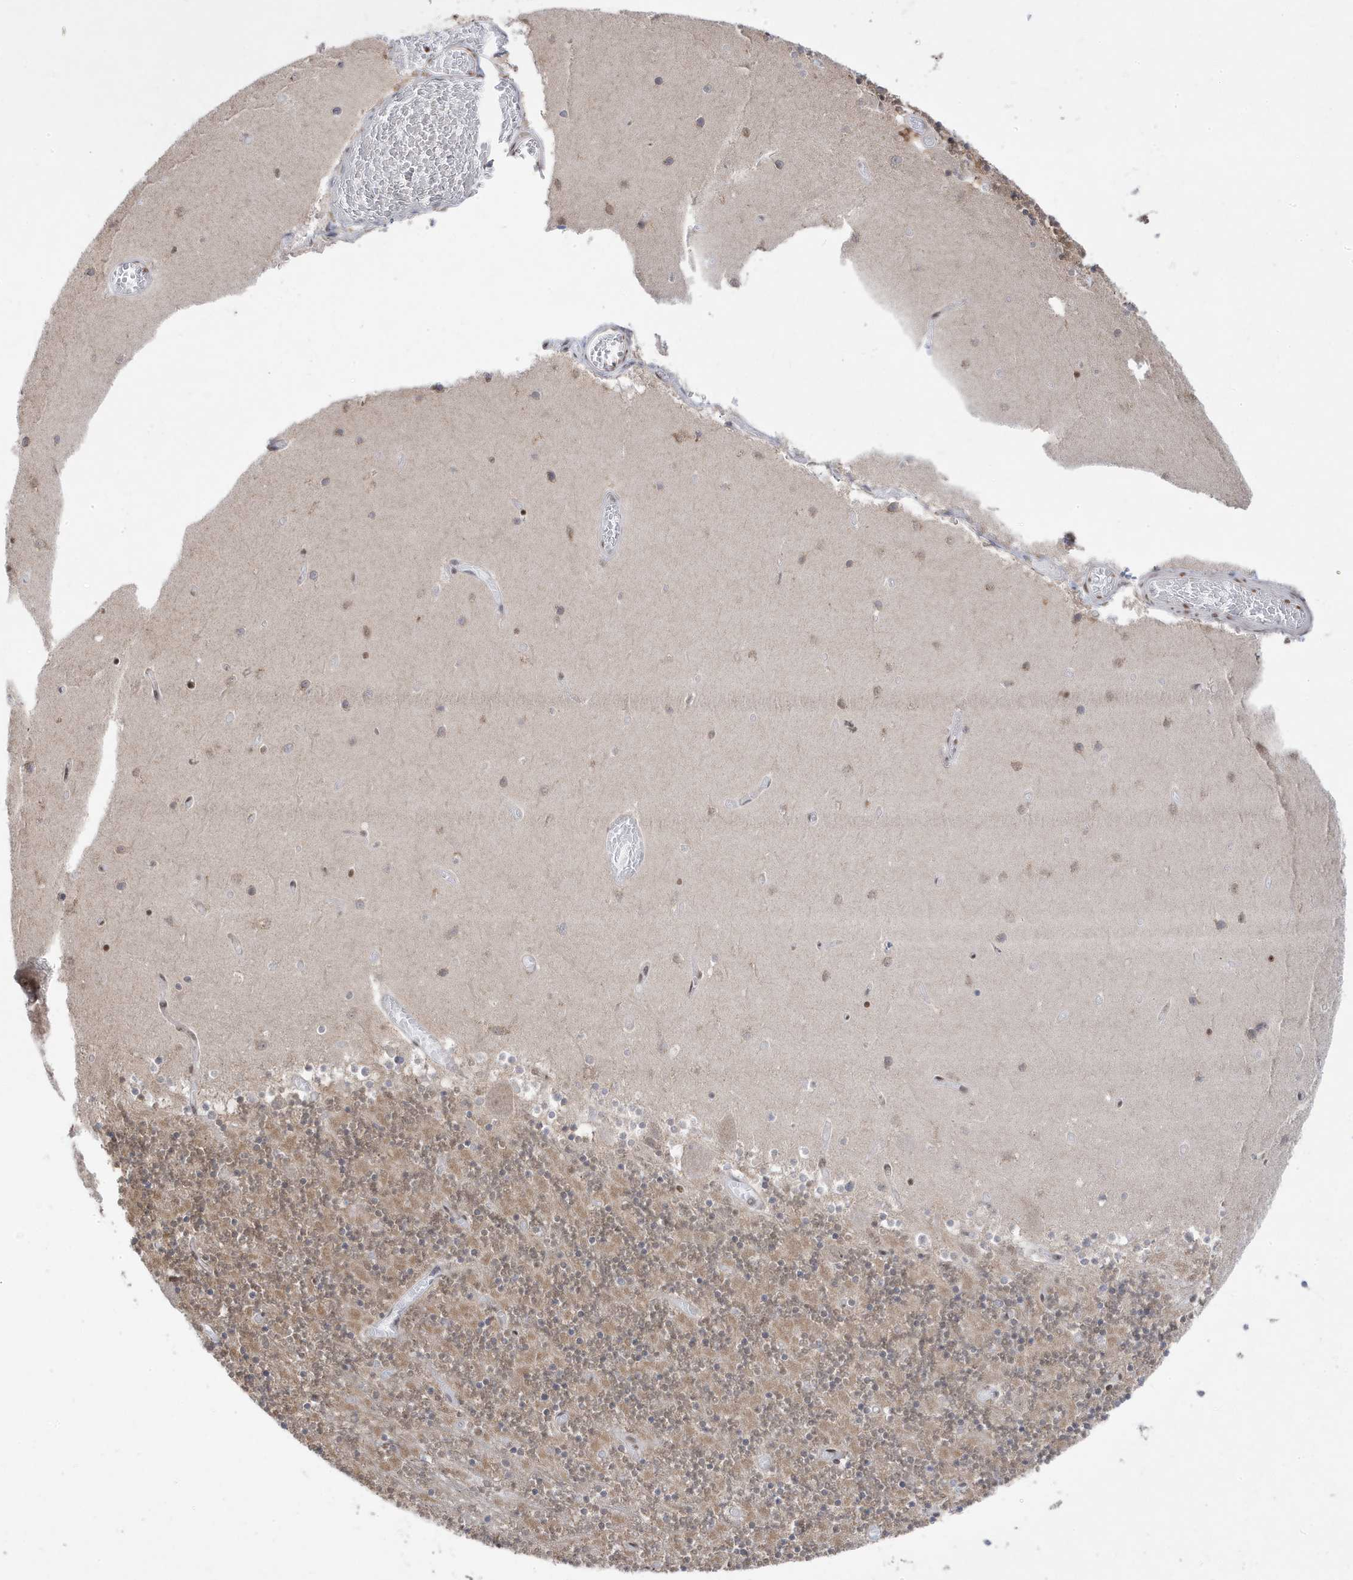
{"staining": {"intensity": "moderate", "quantity": ">75%", "location": "nuclear"}, "tissue": "cerebellum", "cell_type": "Cells in granular layer", "image_type": "normal", "snomed": [{"axis": "morphology", "description": "Normal tissue, NOS"}, {"axis": "topography", "description": "Cerebellum"}], "caption": "IHC (DAB) staining of unremarkable cerebellum displays moderate nuclear protein positivity in about >75% of cells in granular layer.", "gene": "MTREX", "patient": {"sex": "female", "age": 28}}